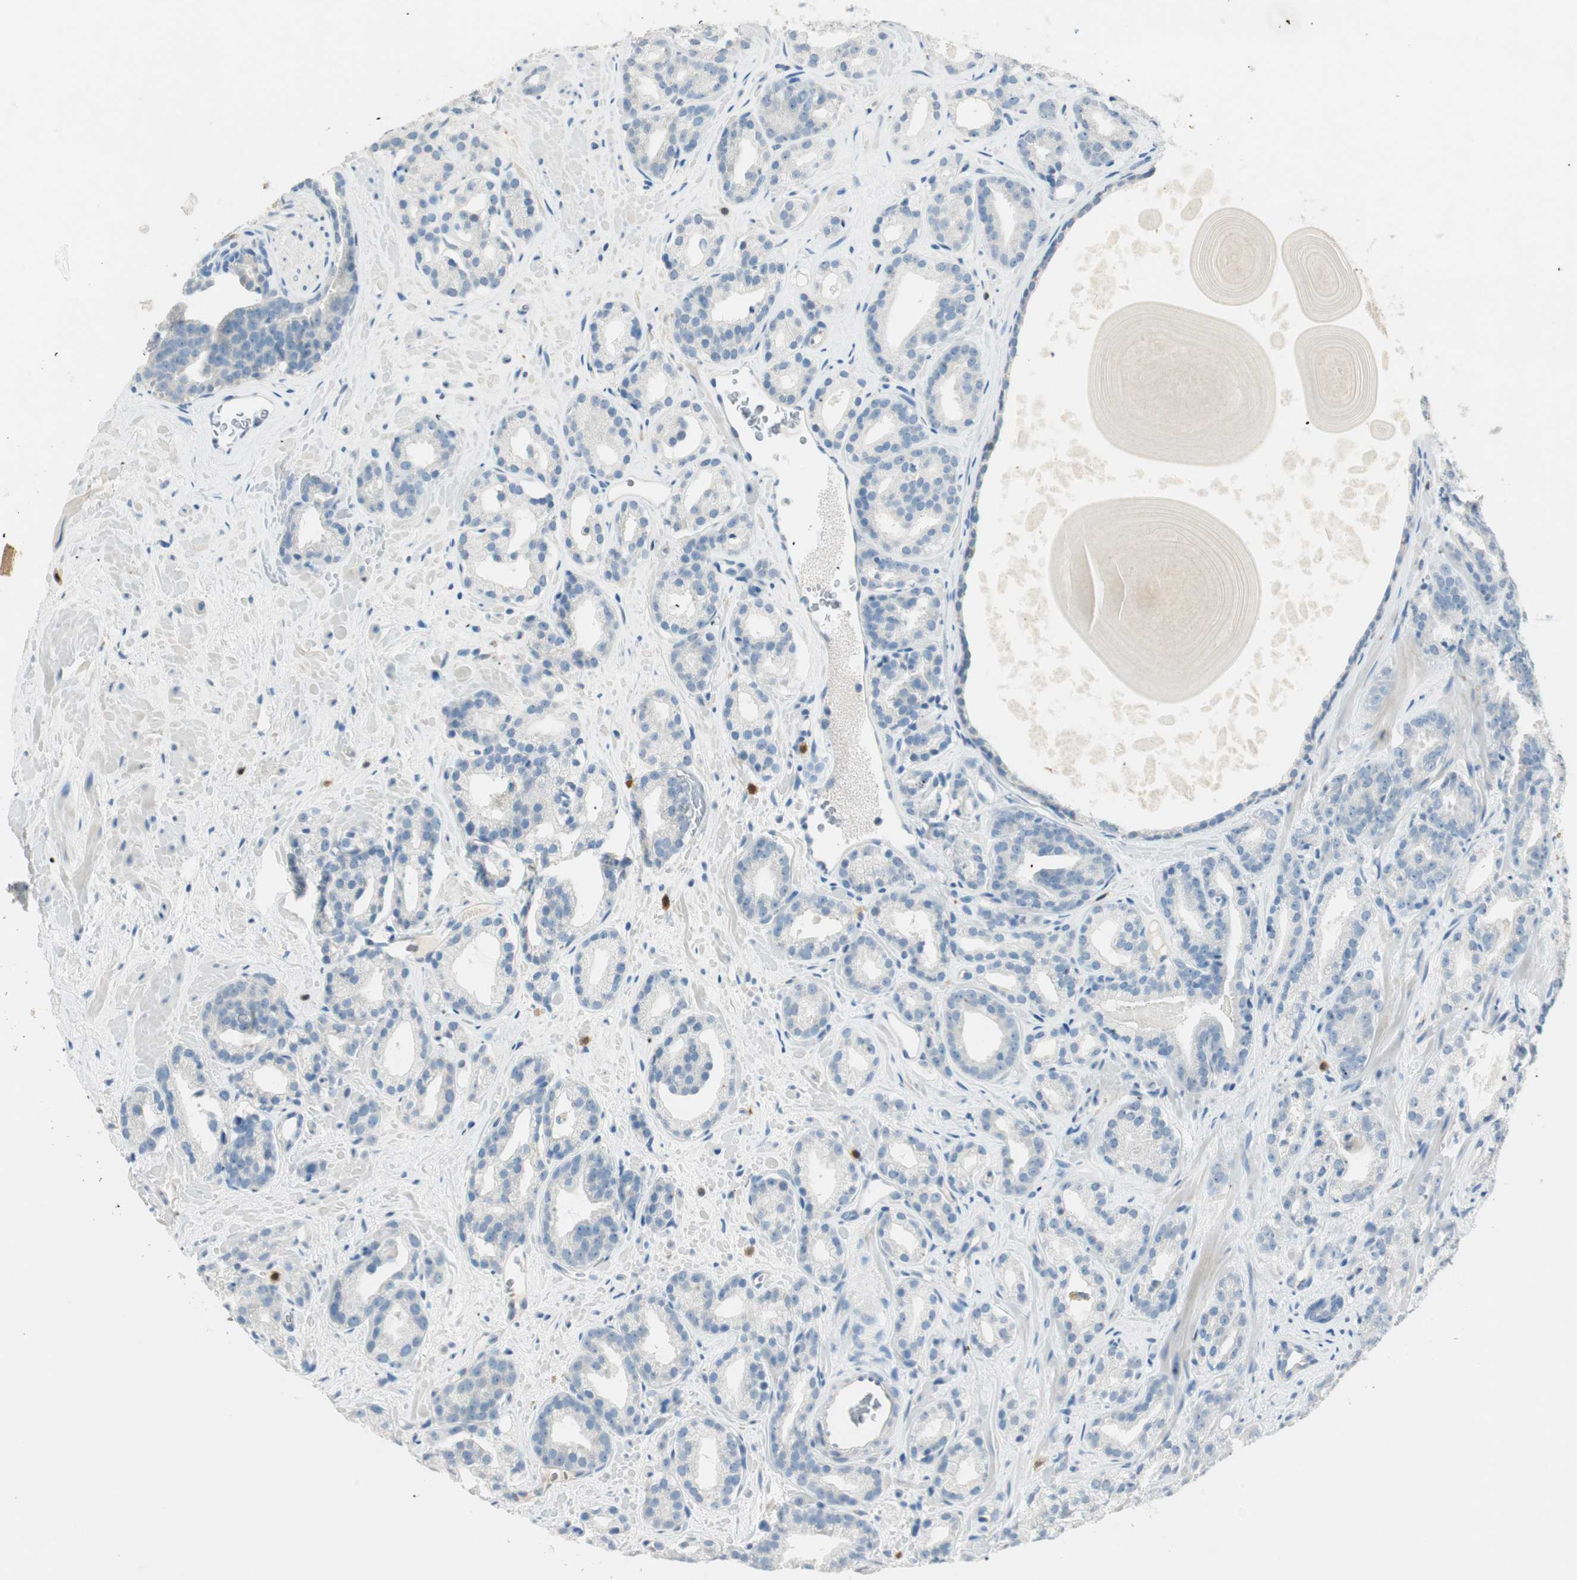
{"staining": {"intensity": "negative", "quantity": "none", "location": "none"}, "tissue": "prostate cancer", "cell_type": "Tumor cells", "image_type": "cancer", "snomed": [{"axis": "morphology", "description": "Adenocarcinoma, Low grade"}, {"axis": "topography", "description": "Prostate"}], "caption": "Human prostate cancer (adenocarcinoma (low-grade)) stained for a protein using immunohistochemistry (IHC) exhibits no staining in tumor cells.", "gene": "HPGD", "patient": {"sex": "male", "age": 63}}